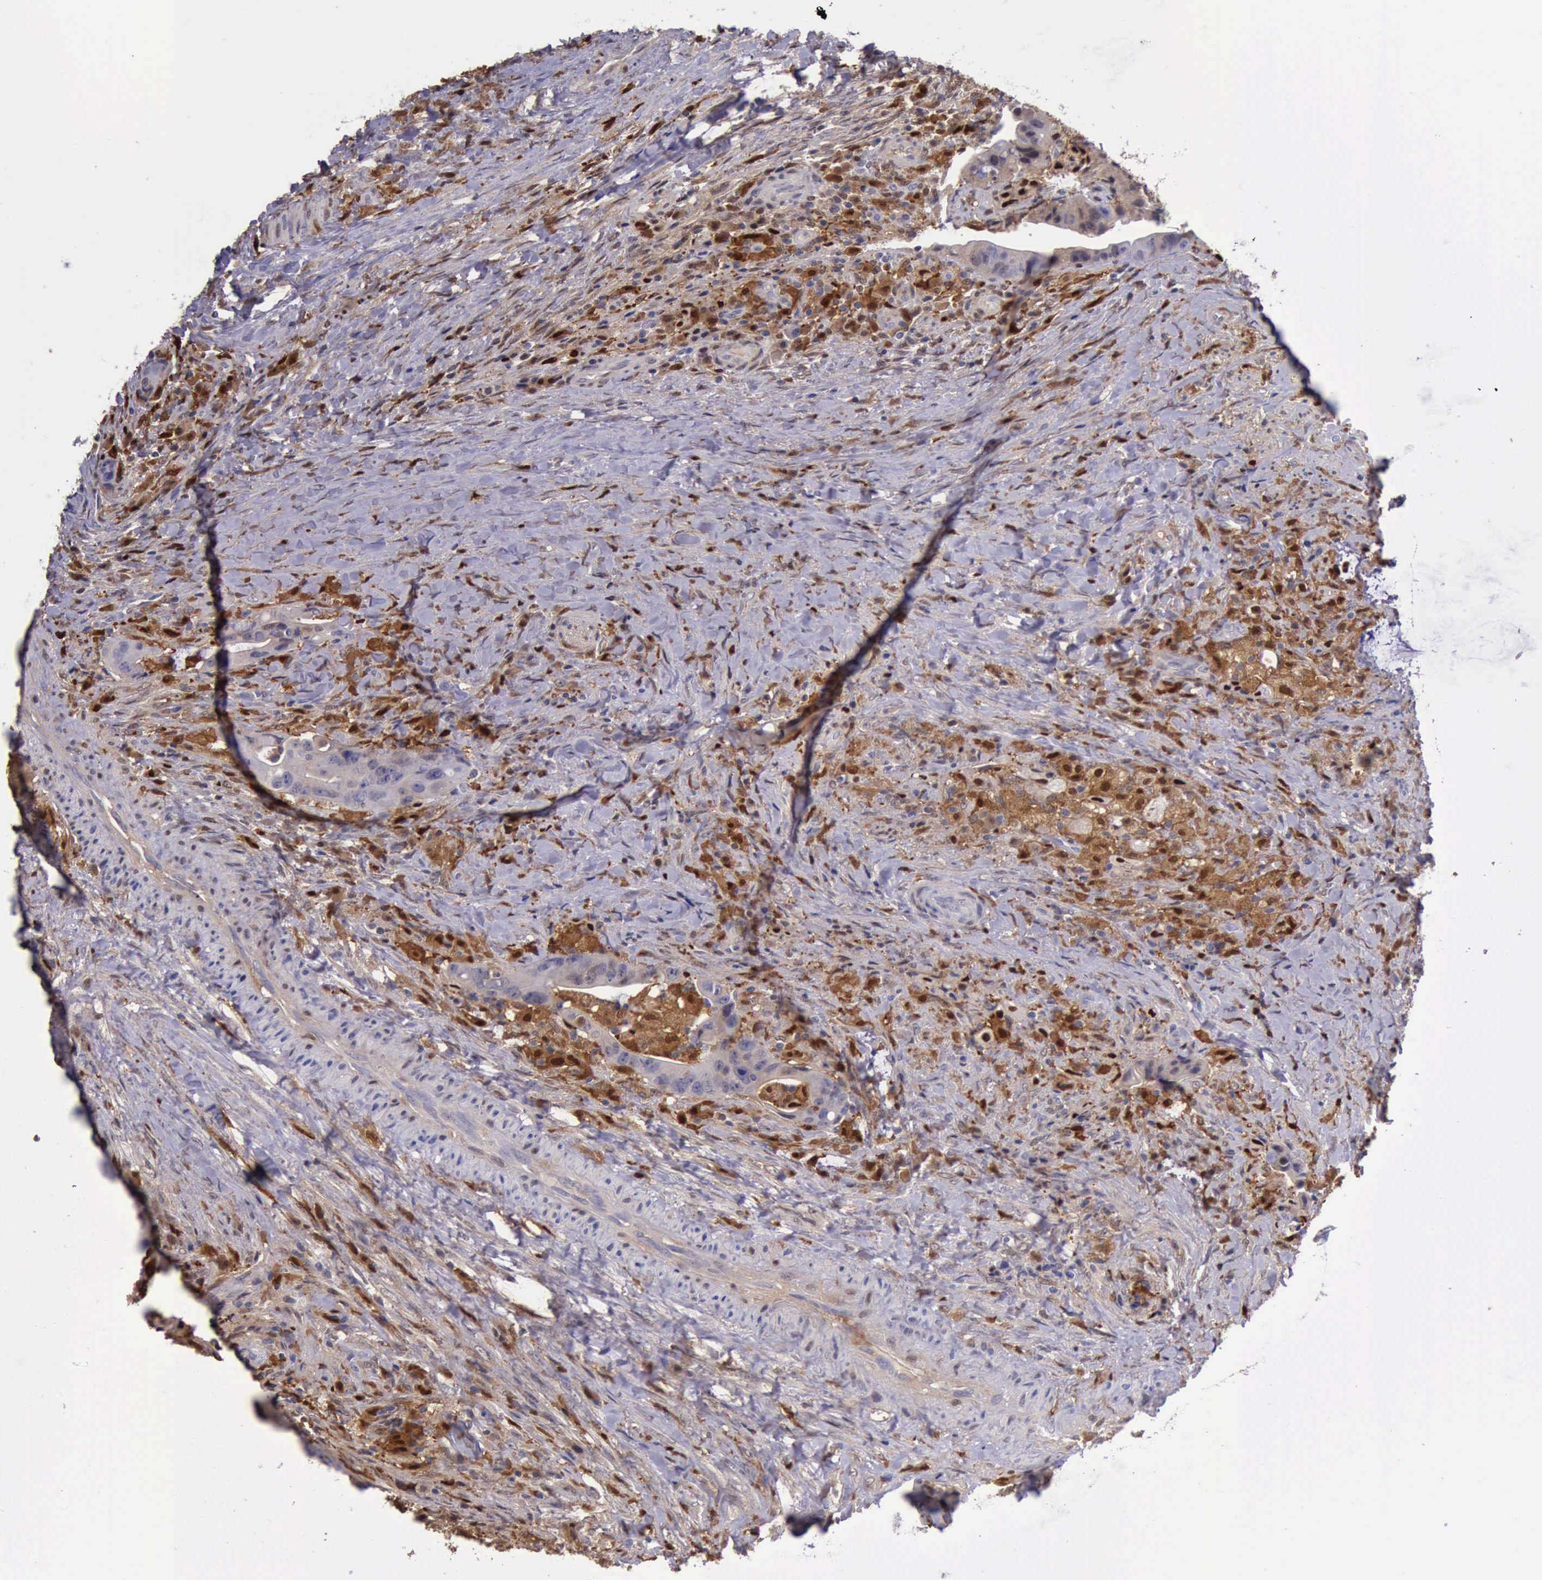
{"staining": {"intensity": "strong", "quantity": "25%-75%", "location": "cytoplasmic/membranous,nuclear"}, "tissue": "colorectal cancer", "cell_type": "Tumor cells", "image_type": "cancer", "snomed": [{"axis": "morphology", "description": "Adenocarcinoma, NOS"}, {"axis": "topography", "description": "Rectum"}], "caption": "The immunohistochemical stain shows strong cytoplasmic/membranous and nuclear expression in tumor cells of colorectal cancer (adenocarcinoma) tissue. The protein is shown in brown color, while the nuclei are stained blue.", "gene": "TYMP", "patient": {"sex": "female", "age": 71}}